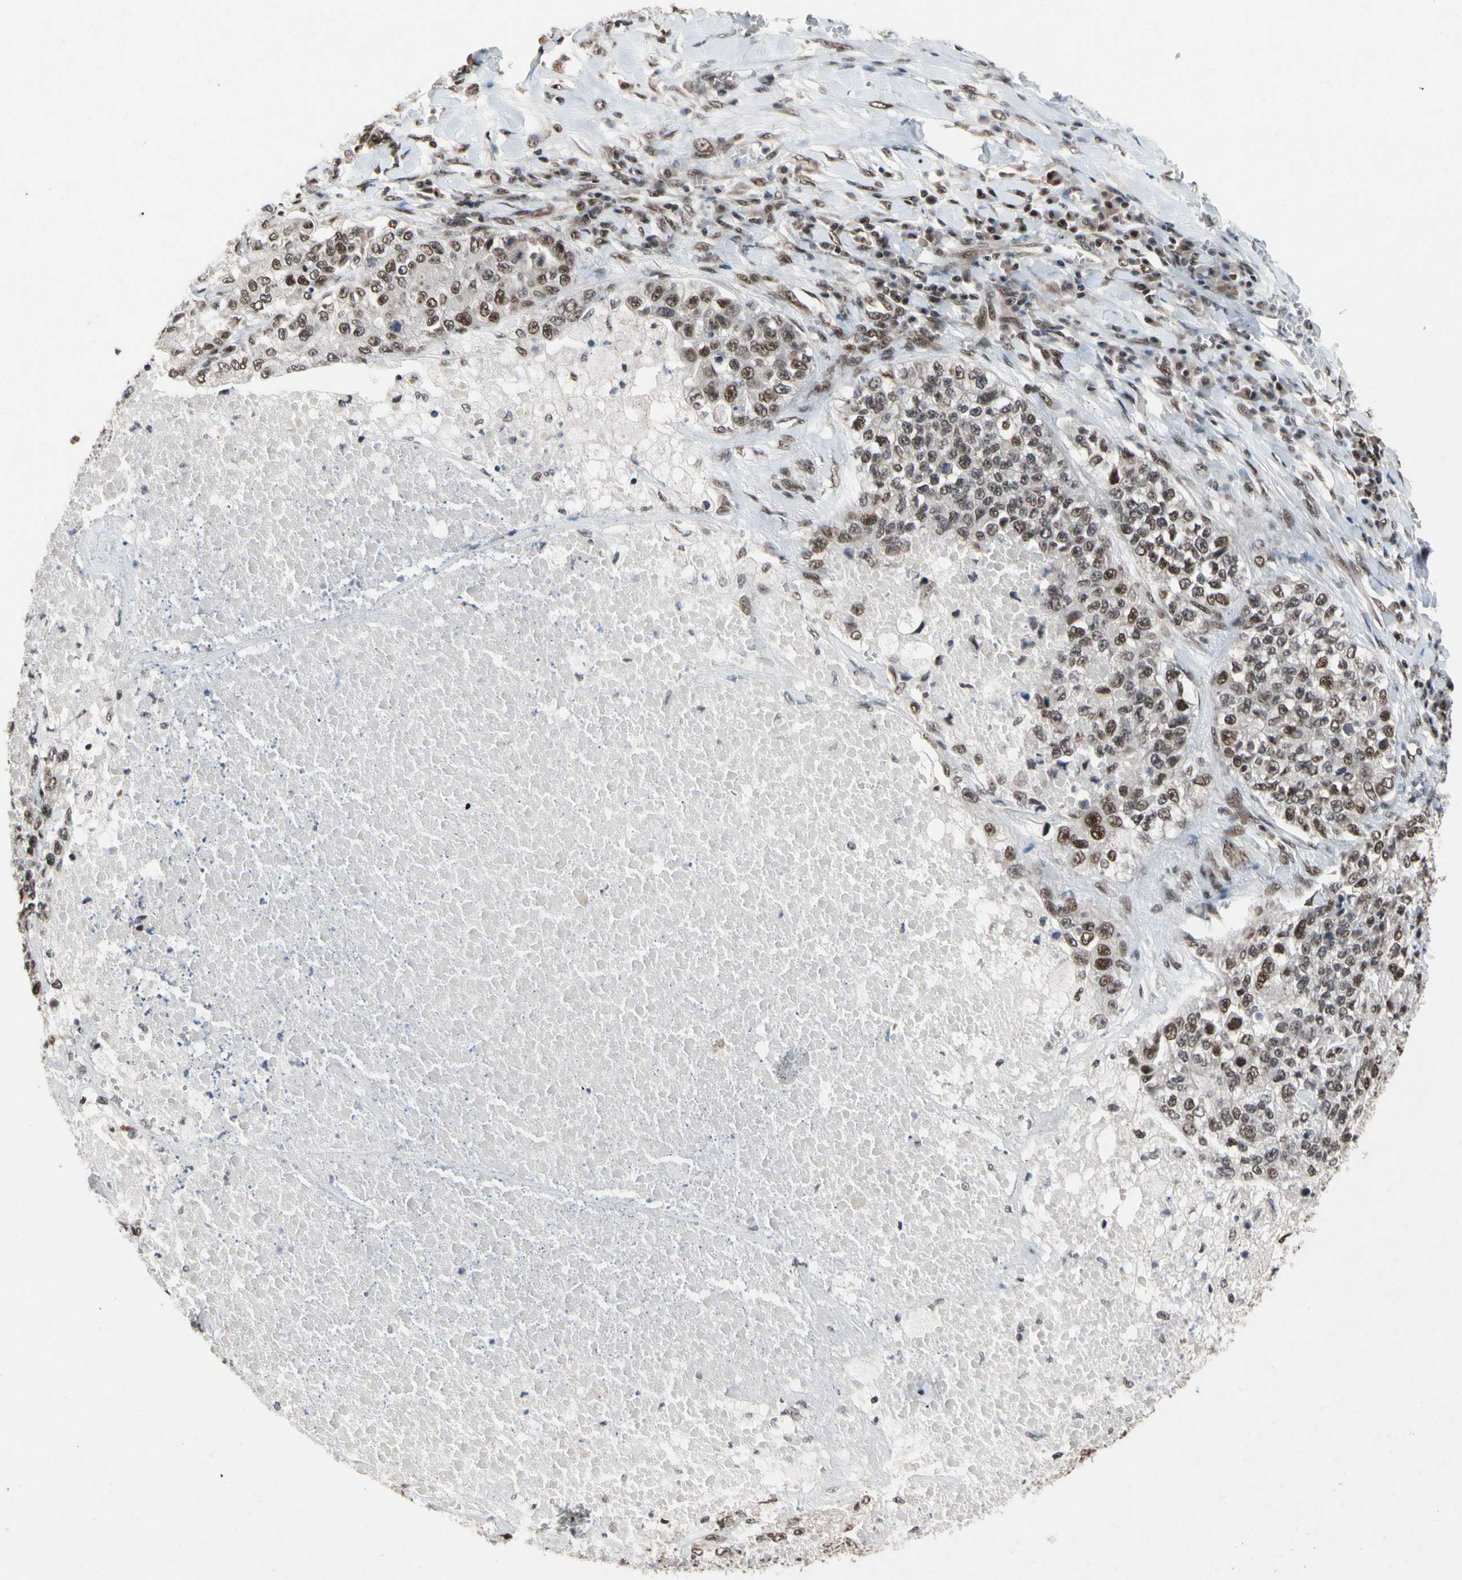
{"staining": {"intensity": "moderate", "quantity": "25%-75%", "location": "nuclear"}, "tissue": "lung cancer", "cell_type": "Tumor cells", "image_type": "cancer", "snomed": [{"axis": "morphology", "description": "Adenocarcinoma, NOS"}, {"axis": "topography", "description": "Lung"}], "caption": "The image displays a brown stain indicating the presence of a protein in the nuclear of tumor cells in lung adenocarcinoma. Using DAB (3,3'-diaminobenzidine) (brown) and hematoxylin (blue) stains, captured at high magnification using brightfield microscopy.", "gene": "FAM98B", "patient": {"sex": "male", "age": 49}}